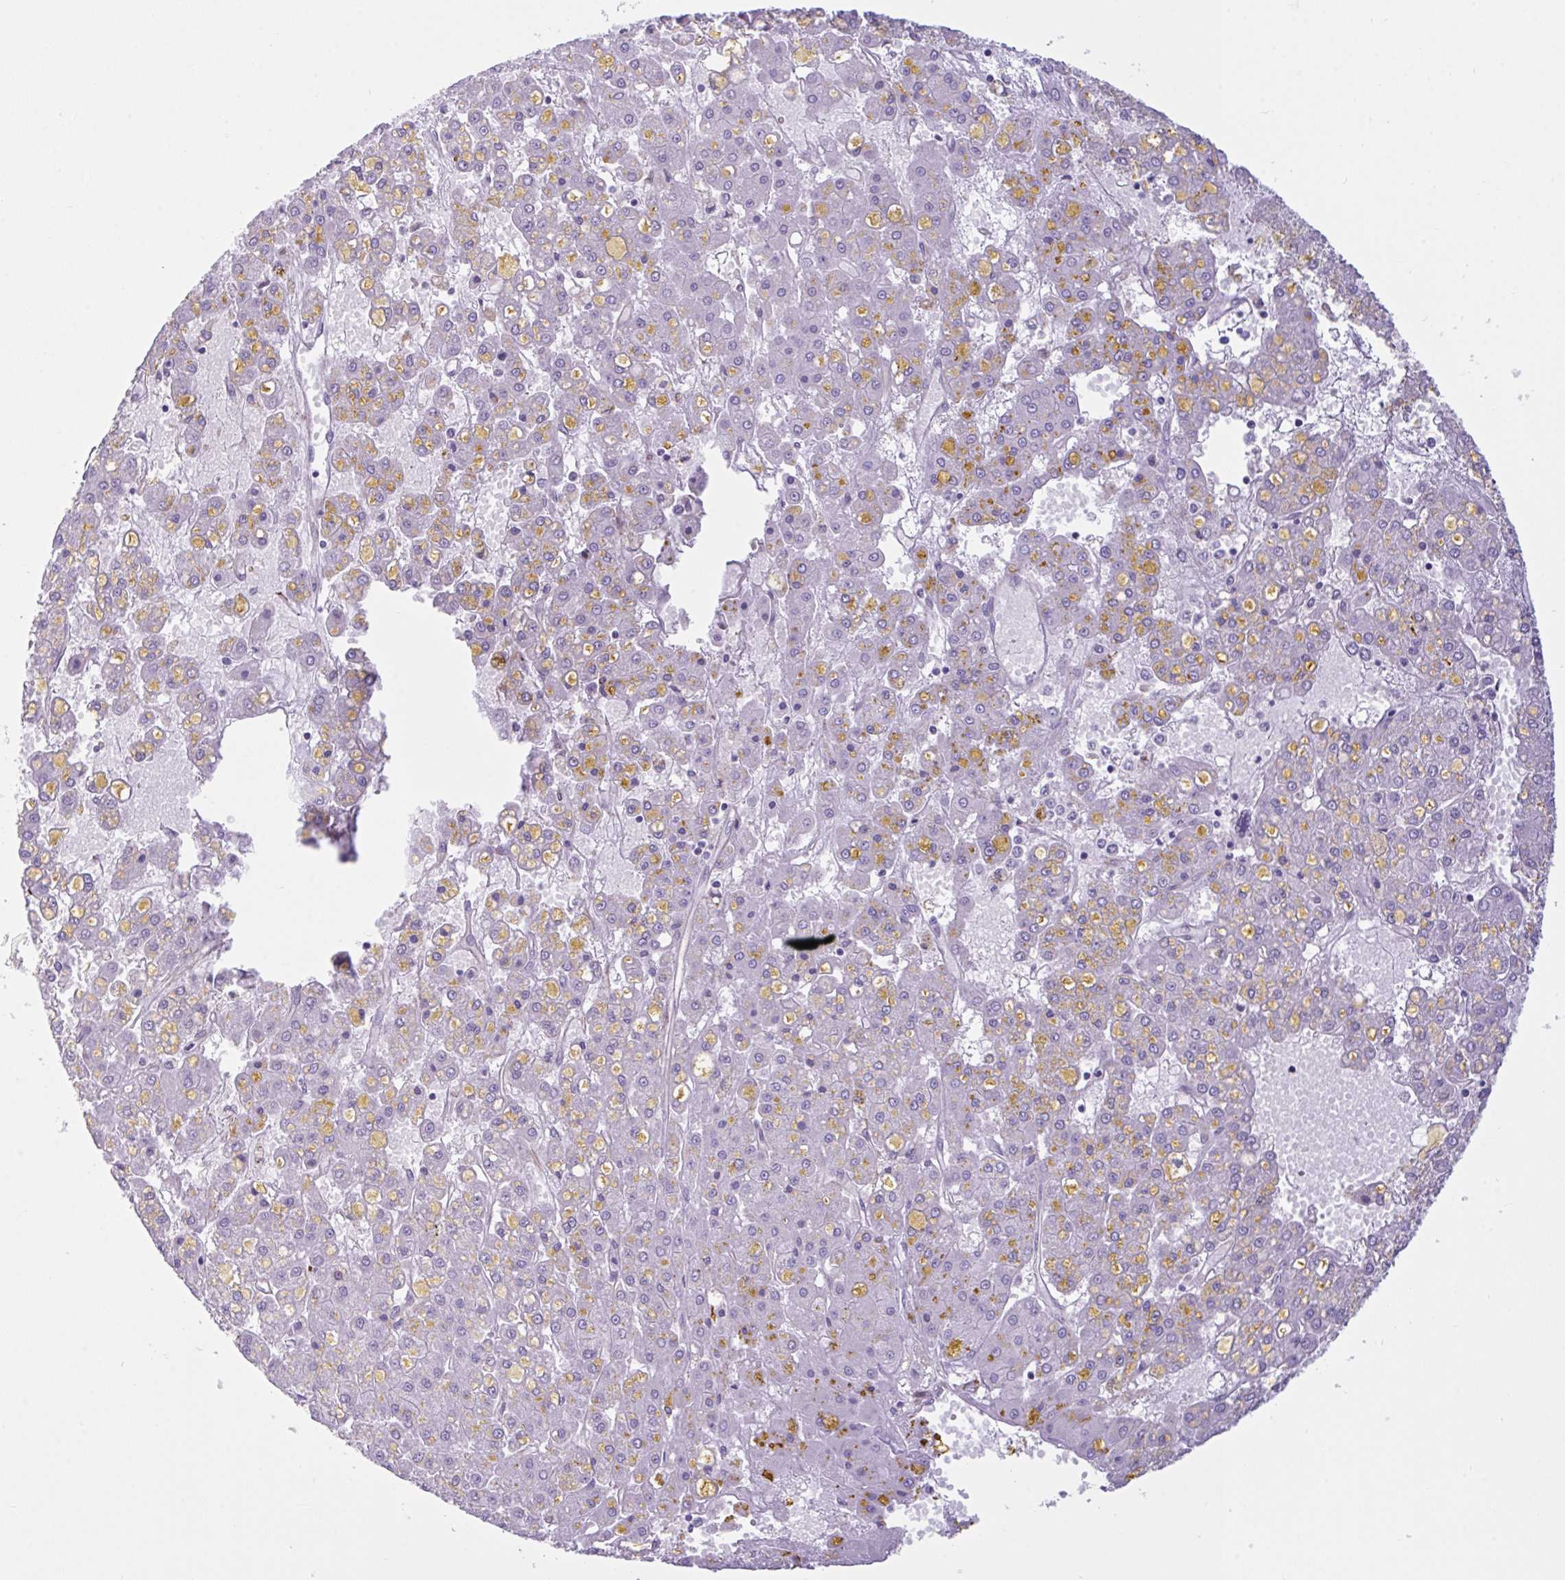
{"staining": {"intensity": "negative", "quantity": "none", "location": "none"}, "tissue": "liver cancer", "cell_type": "Tumor cells", "image_type": "cancer", "snomed": [{"axis": "morphology", "description": "Carcinoma, Hepatocellular, NOS"}, {"axis": "topography", "description": "Liver"}], "caption": "Immunohistochemistry (IHC) image of liver hepatocellular carcinoma stained for a protein (brown), which displays no staining in tumor cells. (DAB (3,3'-diaminobenzidine) IHC with hematoxylin counter stain).", "gene": "PRRT4", "patient": {"sex": "male", "age": 67}}